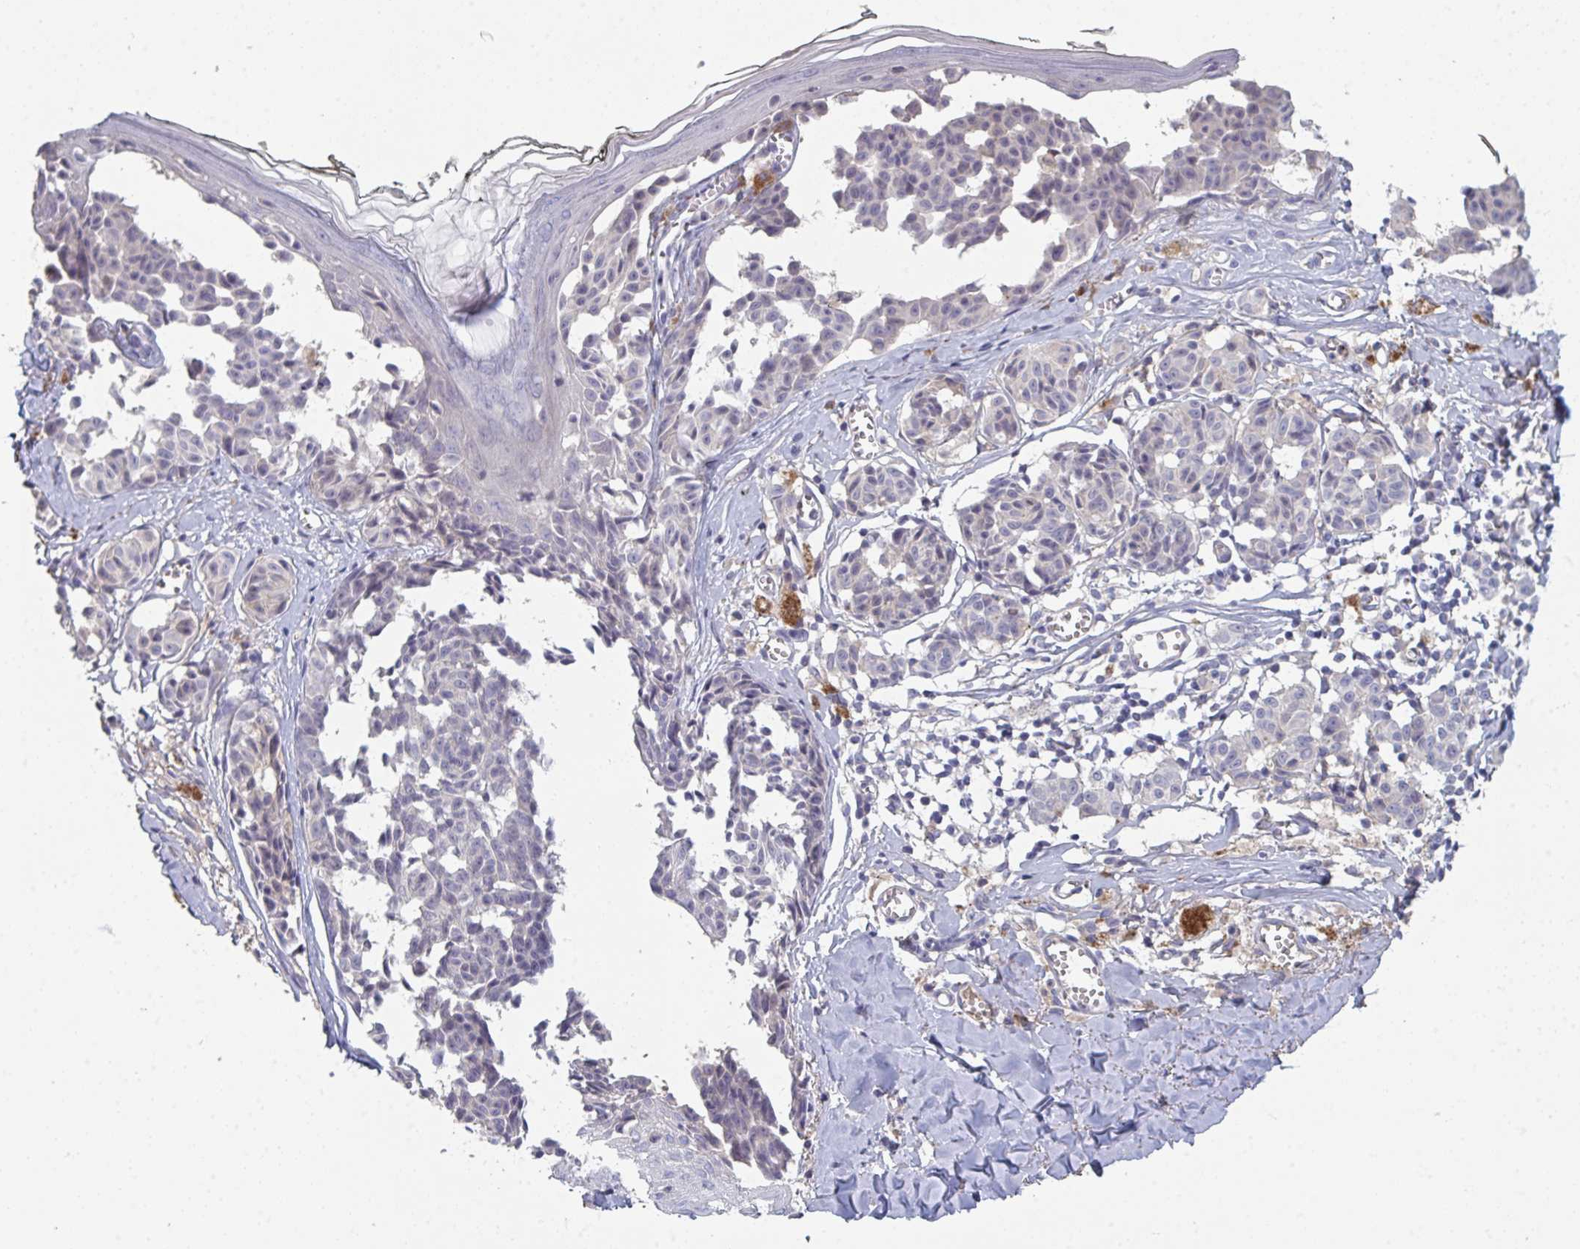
{"staining": {"intensity": "negative", "quantity": "none", "location": "none"}, "tissue": "melanoma", "cell_type": "Tumor cells", "image_type": "cancer", "snomed": [{"axis": "morphology", "description": "Malignant melanoma, NOS"}, {"axis": "topography", "description": "Skin"}], "caption": "IHC histopathology image of melanoma stained for a protein (brown), which exhibits no positivity in tumor cells.", "gene": "HGFAC", "patient": {"sex": "female", "age": 43}}